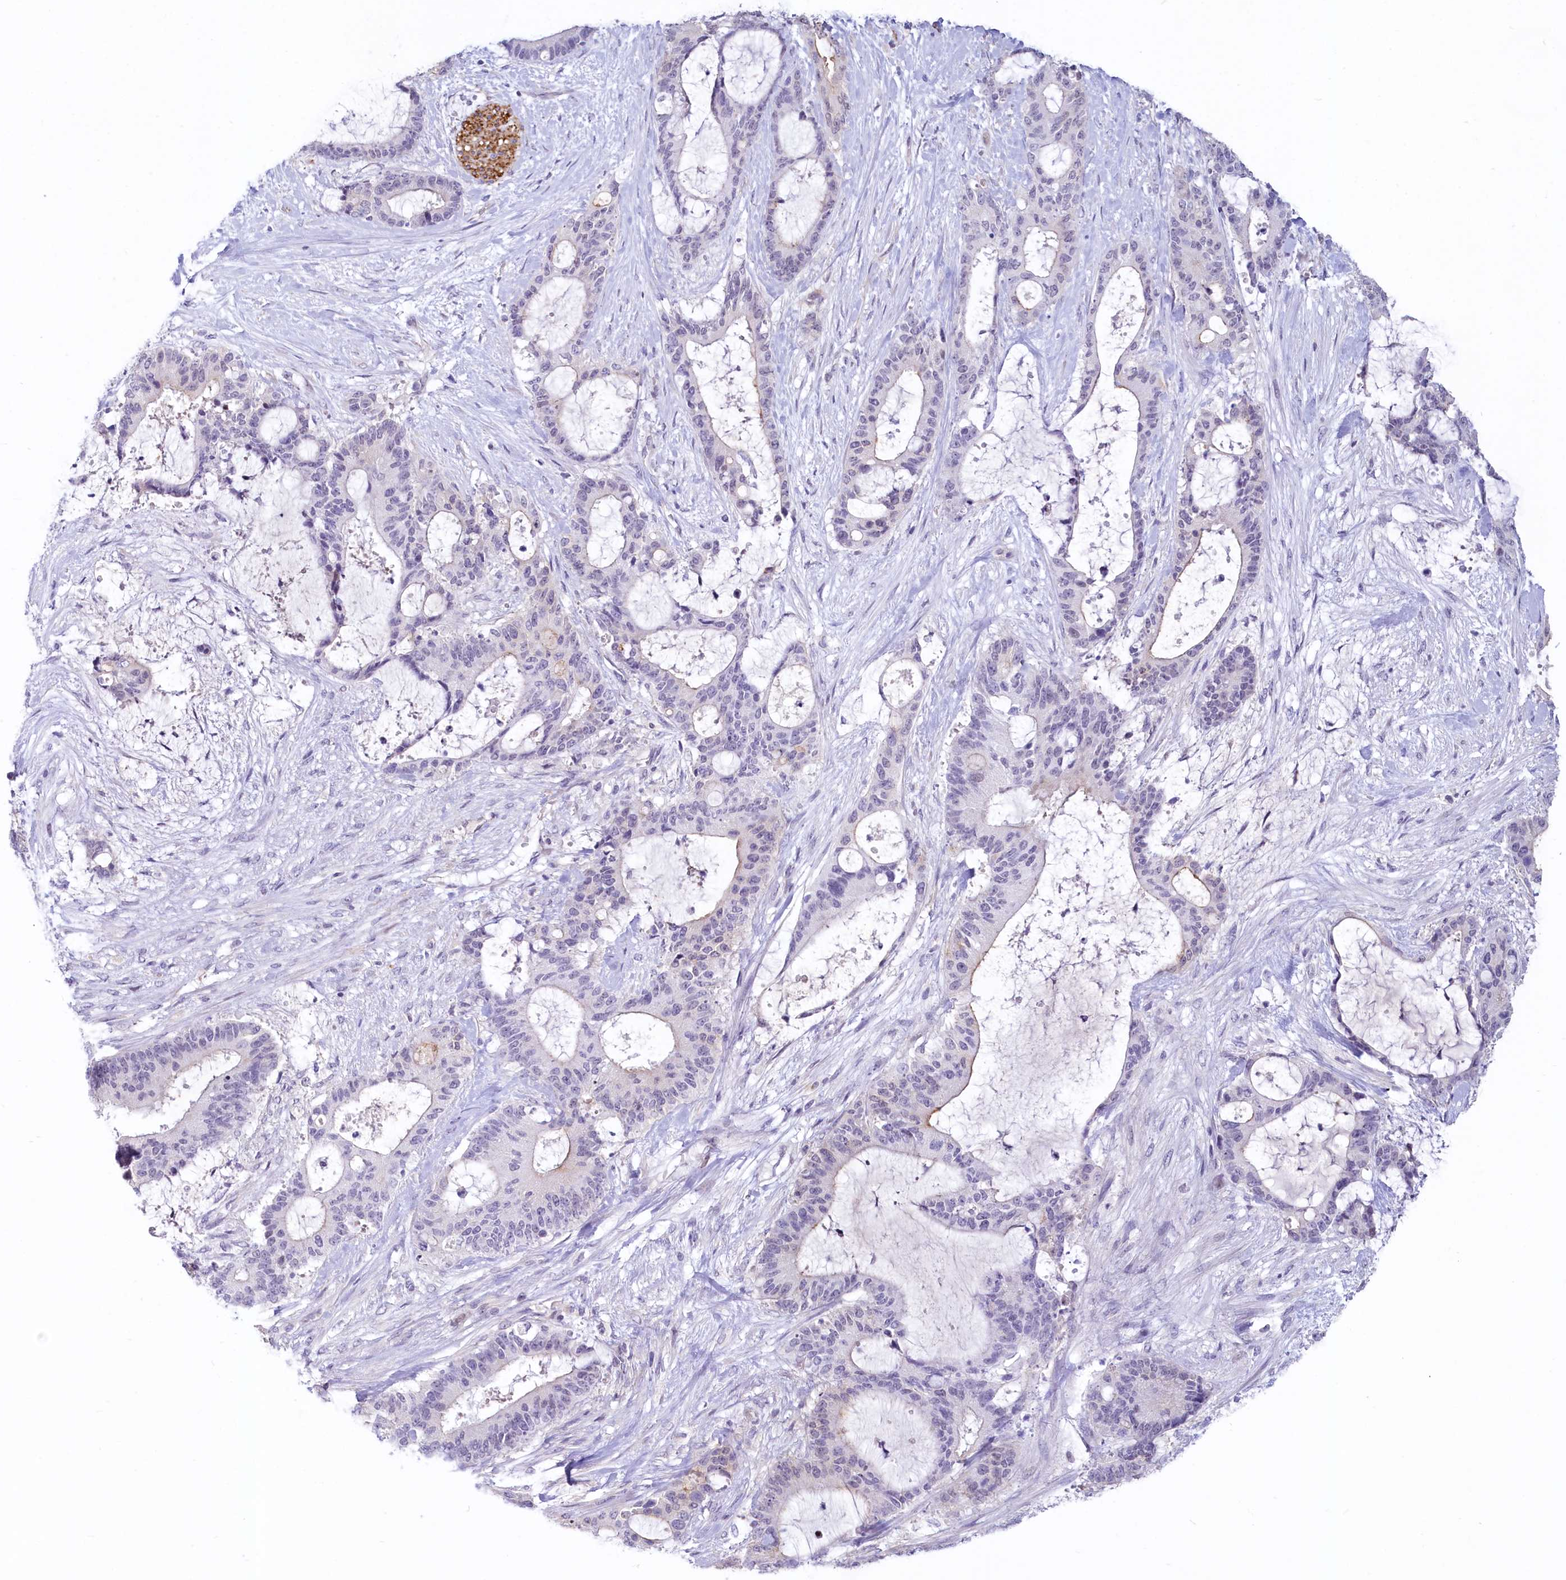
{"staining": {"intensity": "negative", "quantity": "none", "location": "none"}, "tissue": "liver cancer", "cell_type": "Tumor cells", "image_type": "cancer", "snomed": [{"axis": "morphology", "description": "Normal tissue, NOS"}, {"axis": "morphology", "description": "Cholangiocarcinoma"}, {"axis": "topography", "description": "Liver"}, {"axis": "topography", "description": "Peripheral nerve tissue"}], "caption": "IHC photomicrograph of neoplastic tissue: liver cancer (cholangiocarcinoma) stained with DAB shows no significant protein staining in tumor cells.", "gene": "PROCR", "patient": {"sex": "female", "age": 73}}